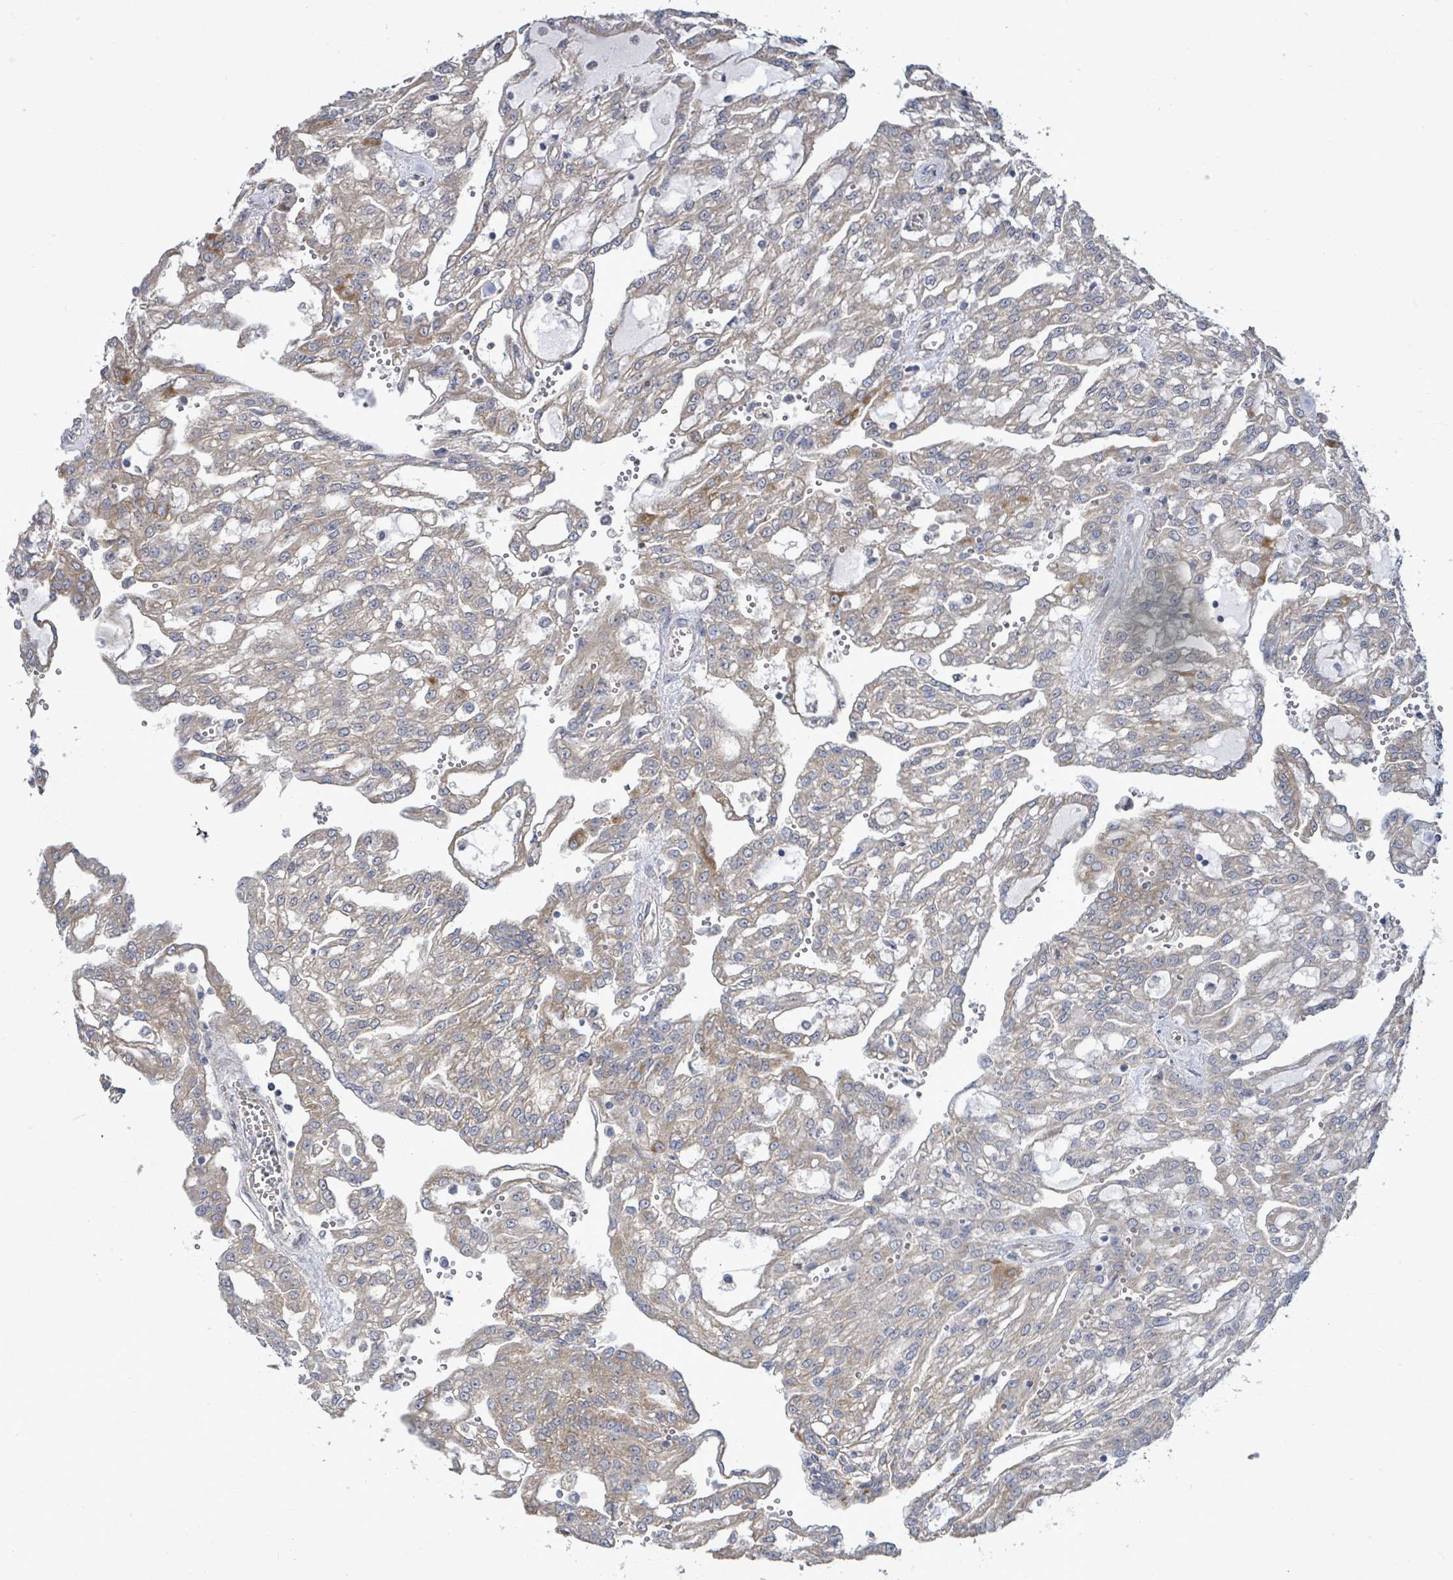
{"staining": {"intensity": "moderate", "quantity": "<25%", "location": "cytoplasmic/membranous"}, "tissue": "renal cancer", "cell_type": "Tumor cells", "image_type": "cancer", "snomed": [{"axis": "morphology", "description": "Adenocarcinoma, NOS"}, {"axis": "topography", "description": "Kidney"}], "caption": "This is a photomicrograph of IHC staining of renal adenocarcinoma, which shows moderate staining in the cytoplasmic/membranous of tumor cells.", "gene": "KBTBD11", "patient": {"sex": "male", "age": 63}}